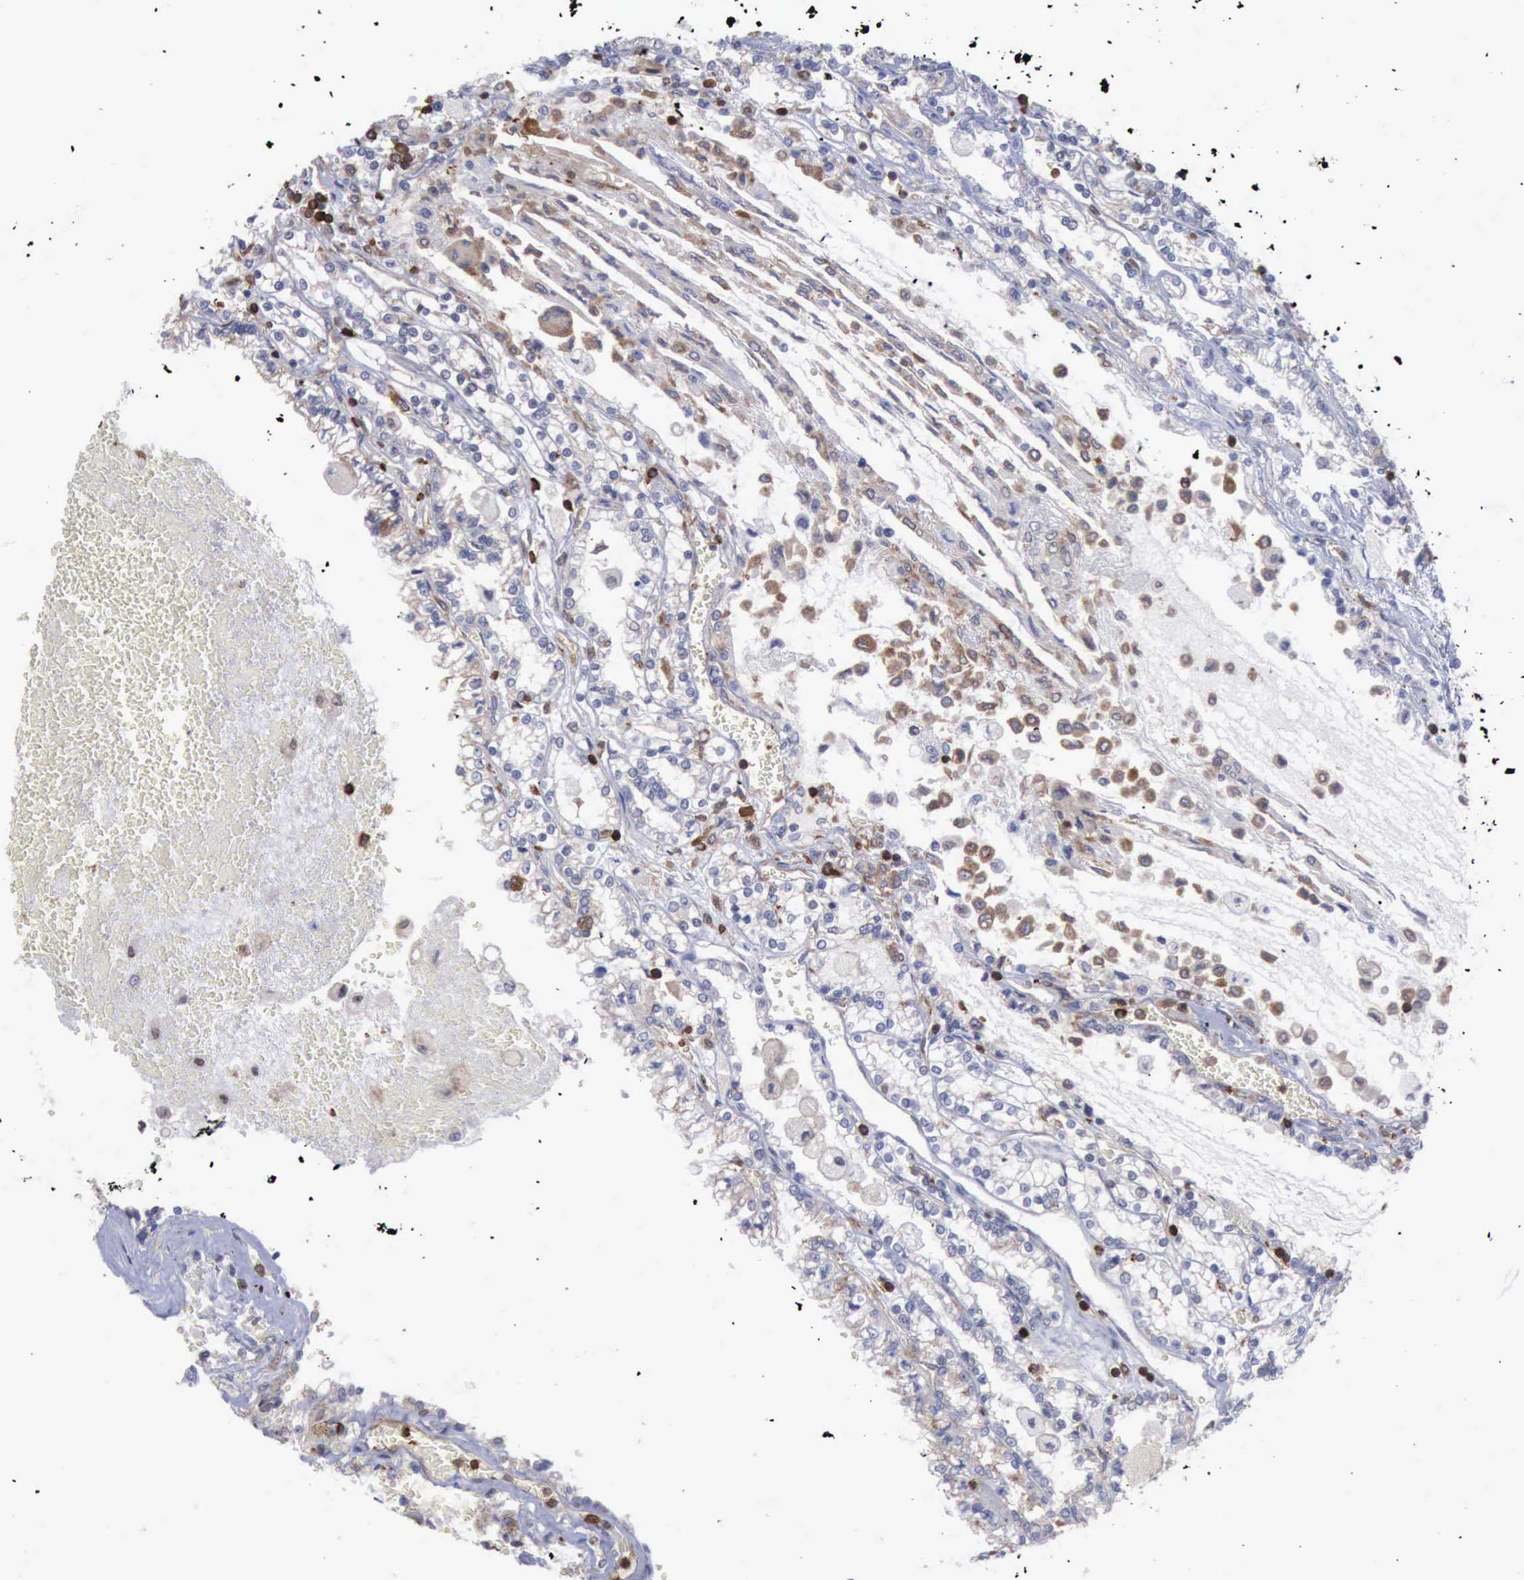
{"staining": {"intensity": "negative", "quantity": "none", "location": "none"}, "tissue": "renal cancer", "cell_type": "Tumor cells", "image_type": "cancer", "snomed": [{"axis": "morphology", "description": "Adenocarcinoma, NOS"}, {"axis": "topography", "description": "Kidney"}], "caption": "Histopathology image shows no protein expression in tumor cells of renal adenocarcinoma tissue. (DAB (3,3'-diaminobenzidine) immunohistochemistry visualized using brightfield microscopy, high magnification).", "gene": "PDCD4", "patient": {"sex": "female", "age": 56}}